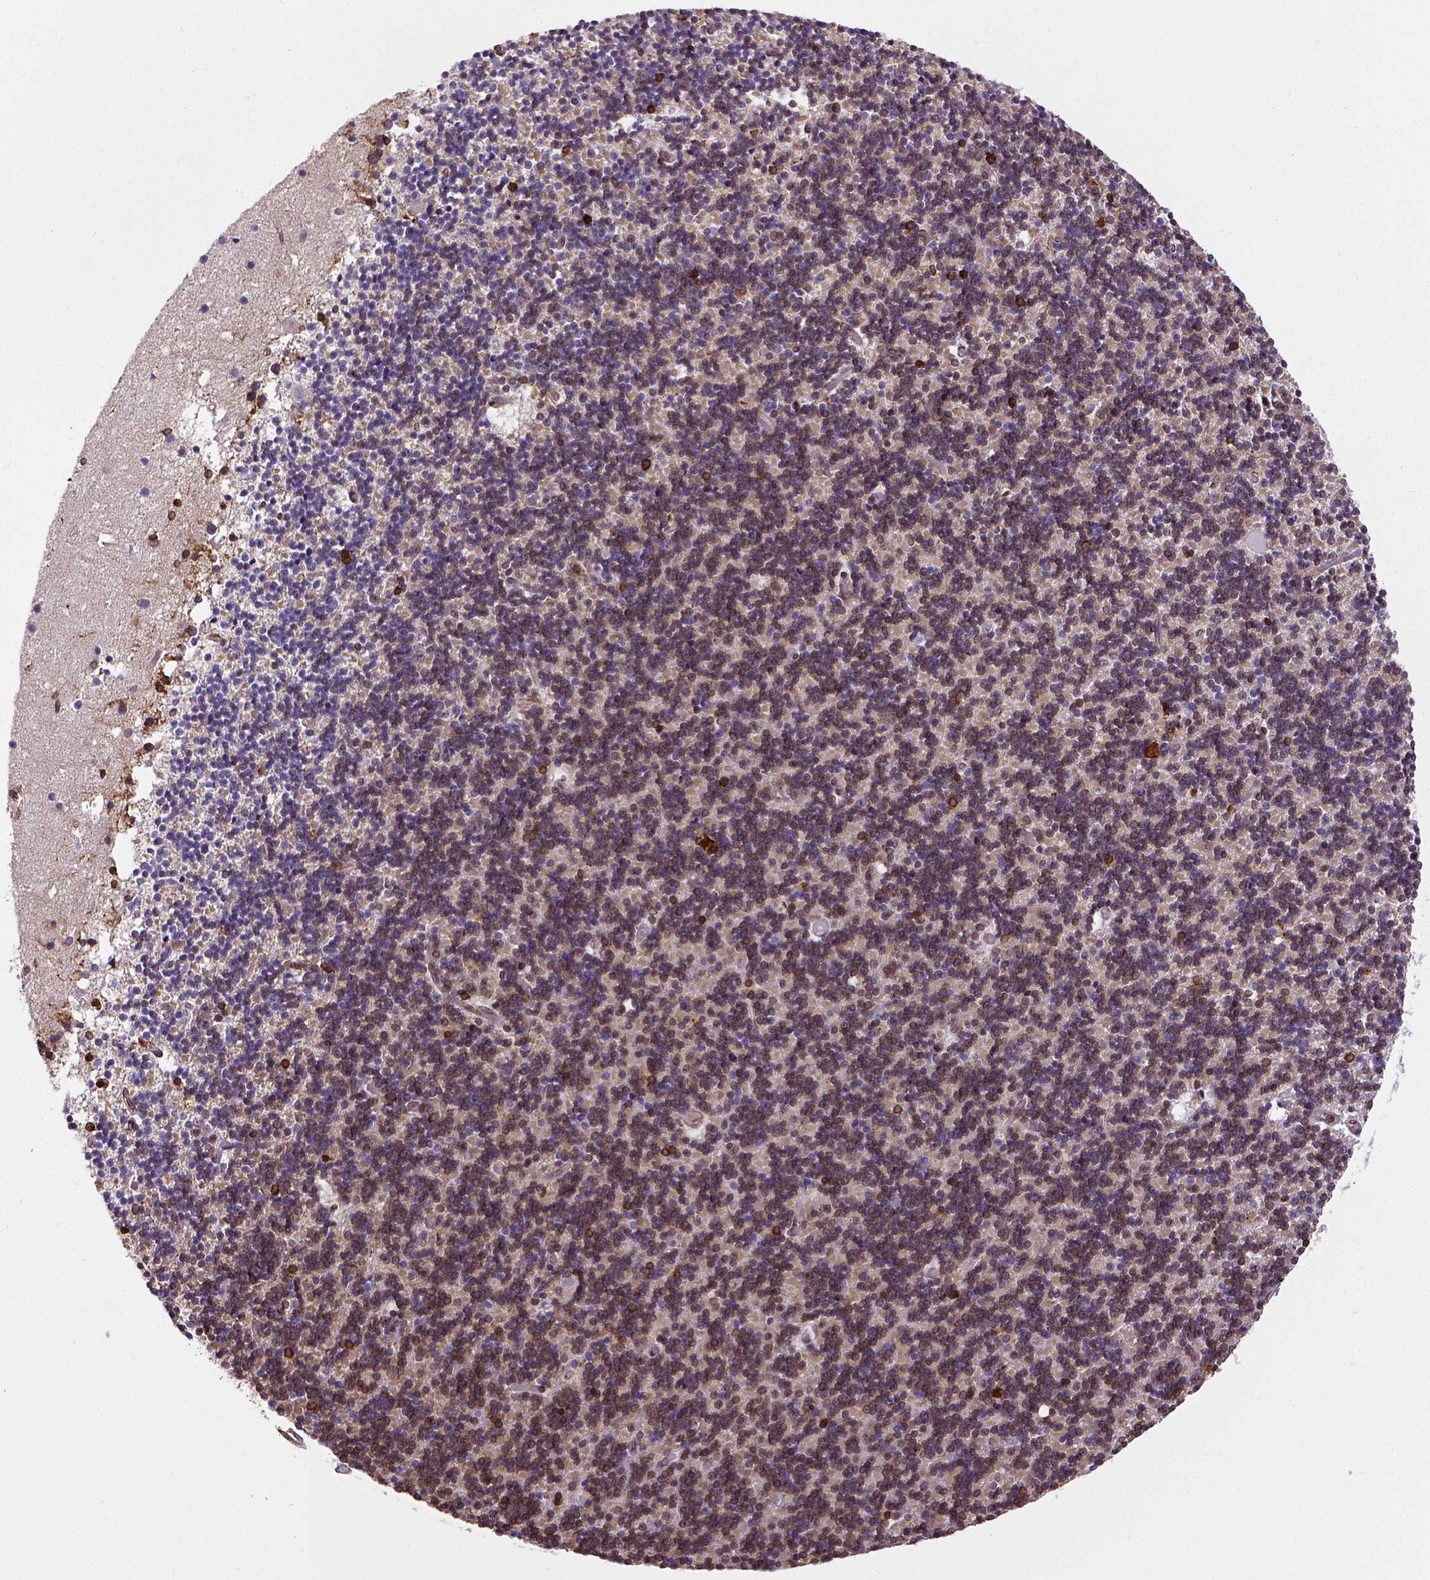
{"staining": {"intensity": "moderate", "quantity": "25%-75%", "location": "cytoplasmic/membranous"}, "tissue": "cerebellum", "cell_type": "Cells in granular layer", "image_type": "normal", "snomed": [{"axis": "morphology", "description": "Normal tissue, NOS"}, {"axis": "topography", "description": "Cerebellum"}], "caption": "Immunohistochemical staining of unremarkable human cerebellum displays medium levels of moderate cytoplasmic/membranous positivity in about 25%-75% of cells in granular layer.", "gene": "MTDH", "patient": {"sex": "male", "age": 70}}